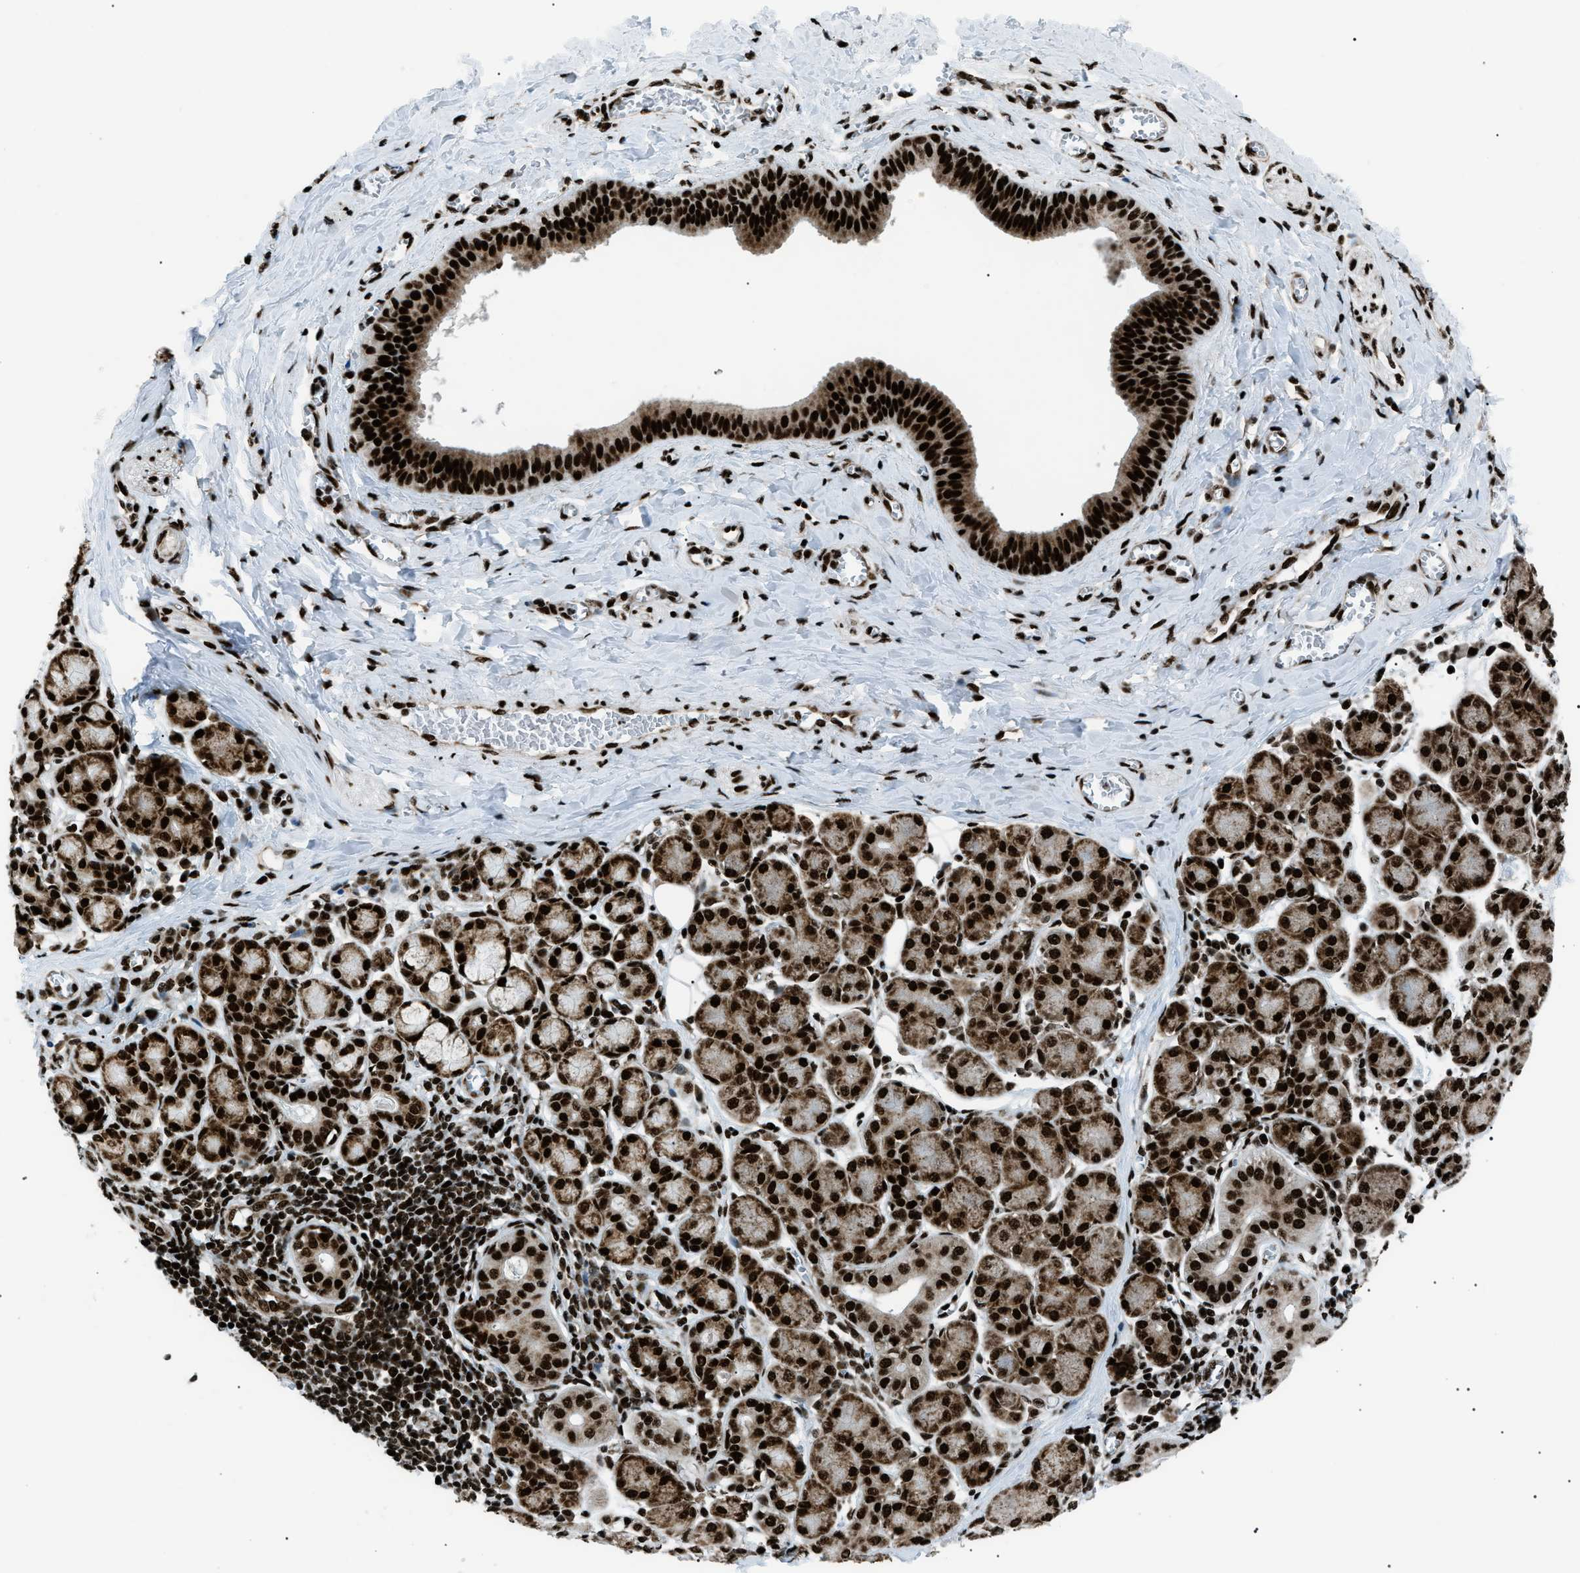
{"staining": {"intensity": "strong", "quantity": ">75%", "location": "nuclear"}, "tissue": "salivary gland", "cell_type": "Glandular cells", "image_type": "normal", "snomed": [{"axis": "morphology", "description": "Normal tissue, NOS"}, {"axis": "morphology", "description": "Inflammation, NOS"}, {"axis": "topography", "description": "Lymph node"}, {"axis": "topography", "description": "Salivary gland"}], "caption": "Protein expression analysis of benign human salivary gland reveals strong nuclear expression in about >75% of glandular cells.", "gene": "HNRNPK", "patient": {"sex": "male", "age": 3}}